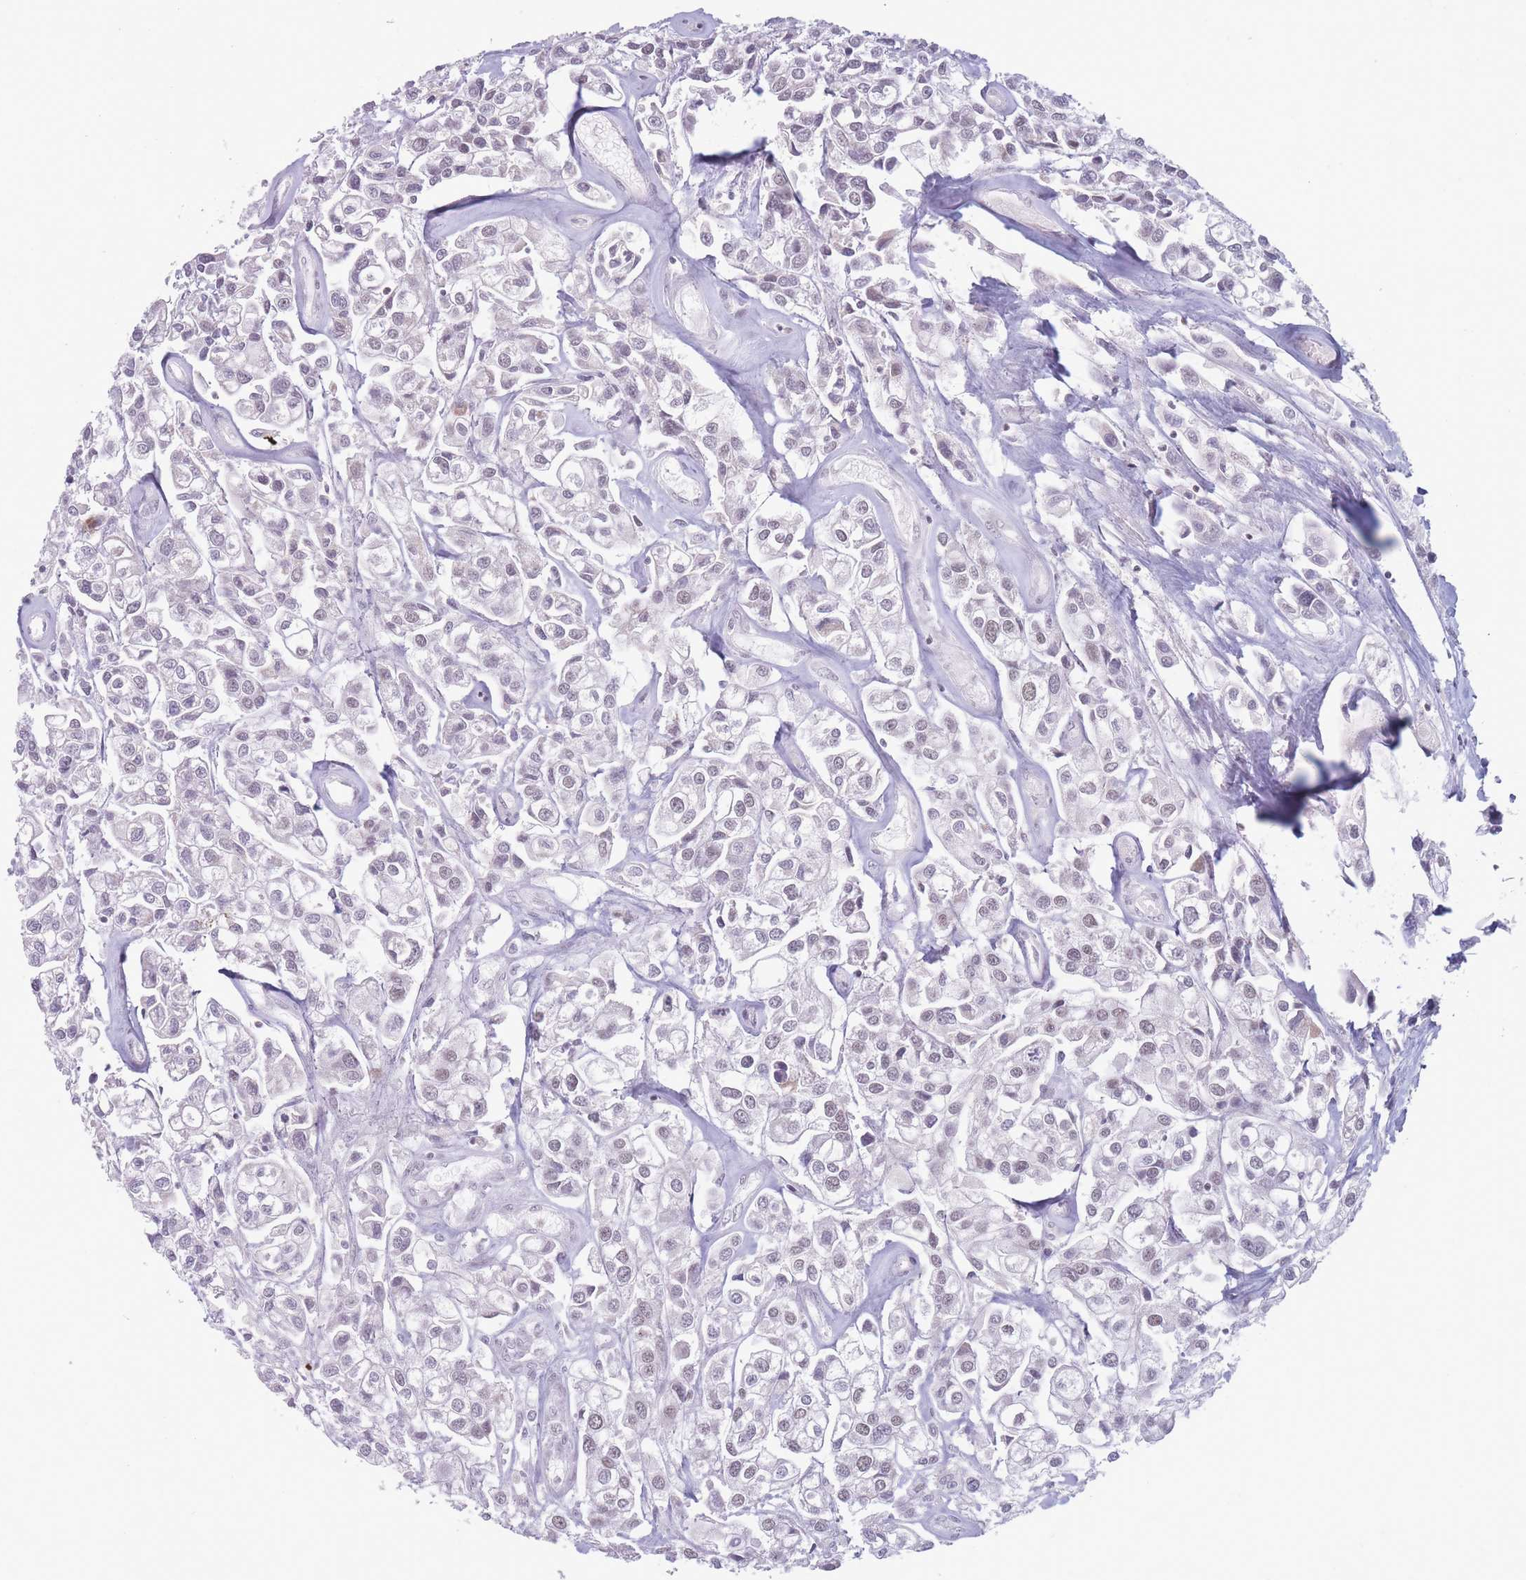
{"staining": {"intensity": "weak", "quantity": "<25%", "location": "nuclear"}, "tissue": "urothelial cancer", "cell_type": "Tumor cells", "image_type": "cancer", "snomed": [{"axis": "morphology", "description": "Urothelial carcinoma, High grade"}, {"axis": "topography", "description": "Urinary bladder"}], "caption": "An immunohistochemistry micrograph of urothelial carcinoma (high-grade) is shown. There is no staining in tumor cells of urothelial carcinoma (high-grade).", "gene": "ARID3B", "patient": {"sex": "male", "age": 67}}